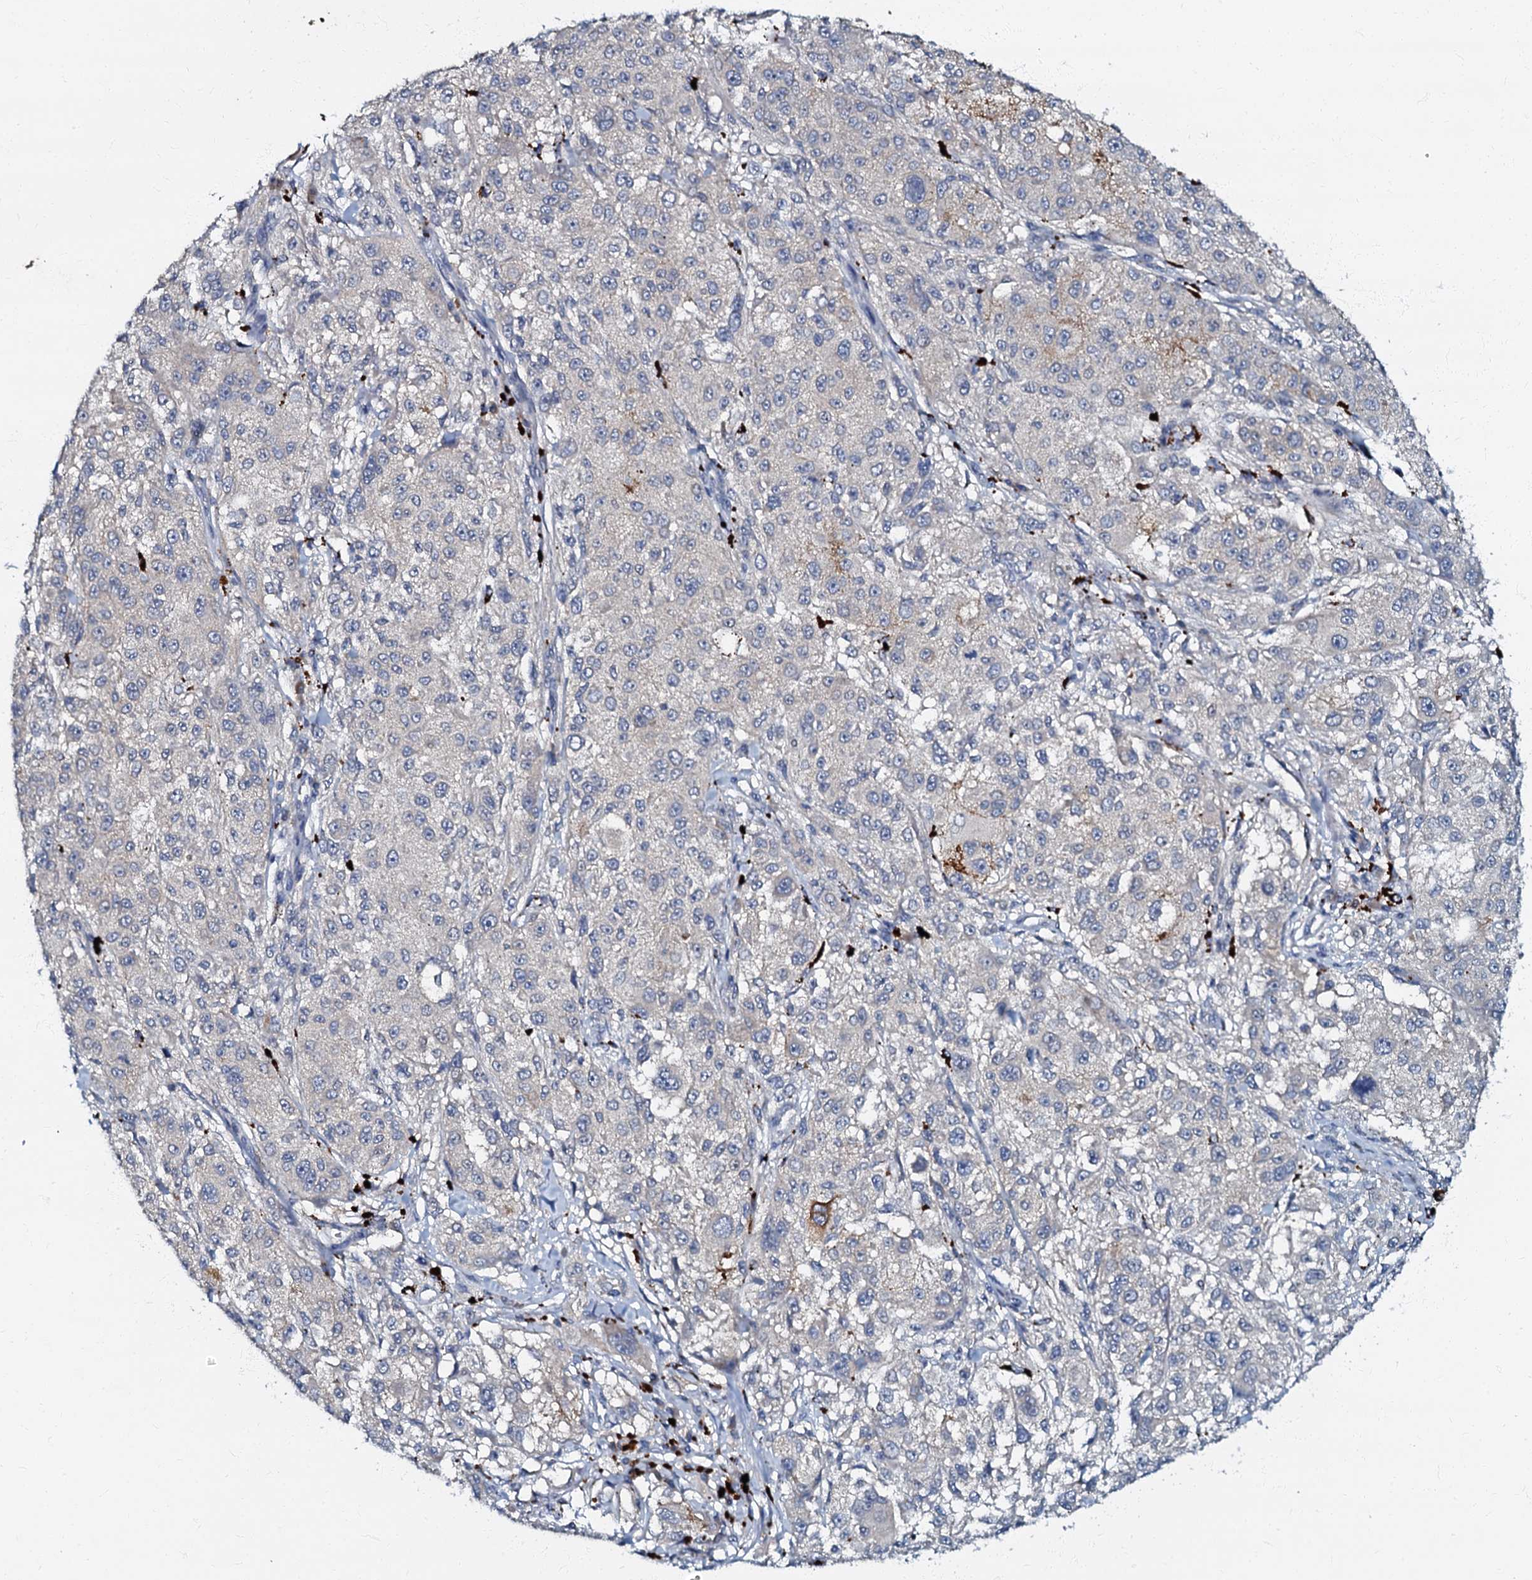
{"staining": {"intensity": "negative", "quantity": "none", "location": "none"}, "tissue": "melanoma", "cell_type": "Tumor cells", "image_type": "cancer", "snomed": [{"axis": "morphology", "description": "Necrosis, NOS"}, {"axis": "morphology", "description": "Malignant melanoma, NOS"}, {"axis": "topography", "description": "Skin"}], "caption": "This is a photomicrograph of immunohistochemistry staining of malignant melanoma, which shows no staining in tumor cells. Nuclei are stained in blue.", "gene": "OLAH", "patient": {"sex": "female", "age": 87}}